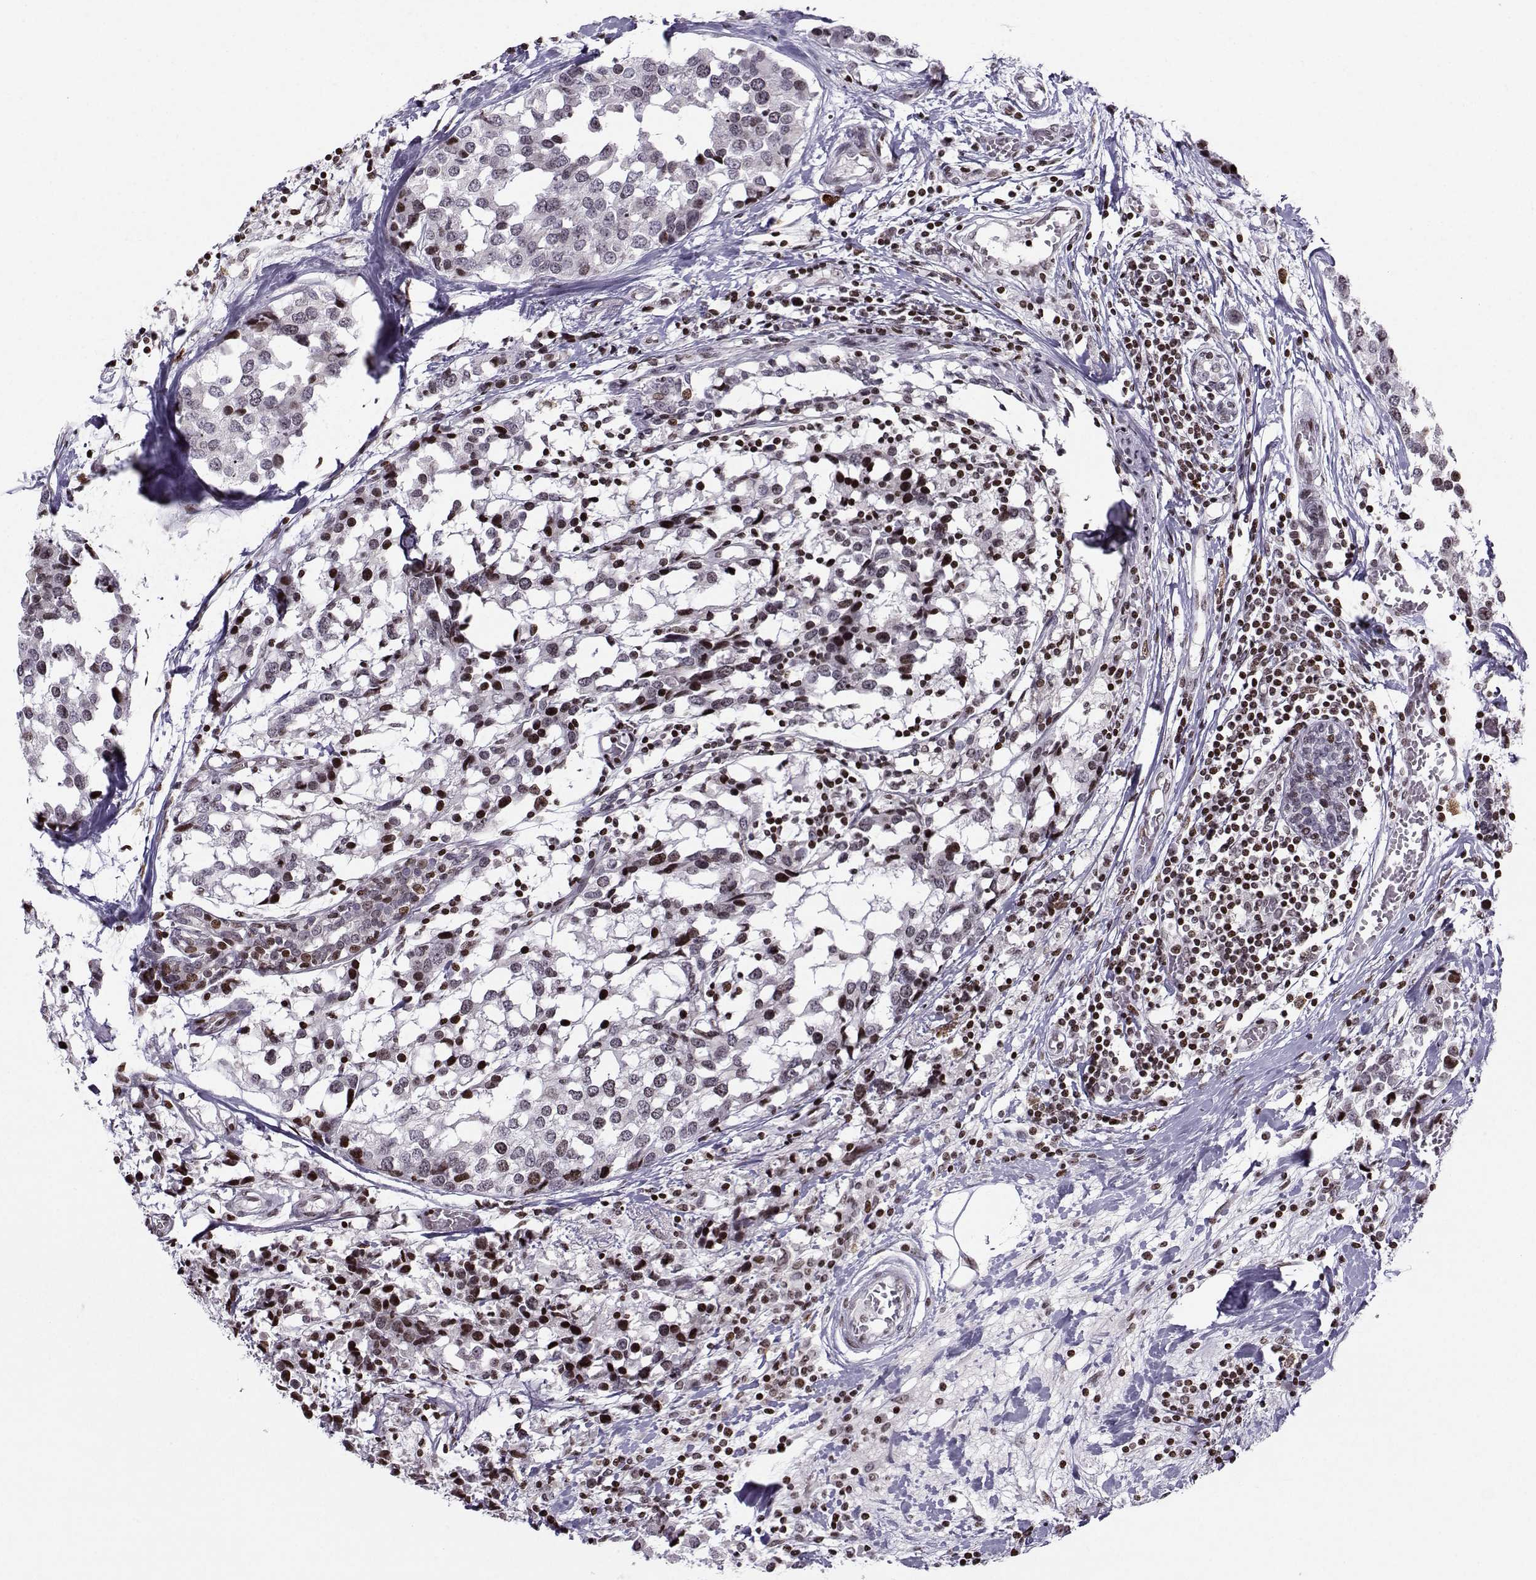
{"staining": {"intensity": "strong", "quantity": "<25%", "location": "nuclear"}, "tissue": "breast cancer", "cell_type": "Tumor cells", "image_type": "cancer", "snomed": [{"axis": "morphology", "description": "Lobular carcinoma"}, {"axis": "topography", "description": "Breast"}], "caption": "Lobular carcinoma (breast) was stained to show a protein in brown. There is medium levels of strong nuclear positivity in about <25% of tumor cells. (IHC, brightfield microscopy, high magnification).", "gene": "ZNF19", "patient": {"sex": "female", "age": 59}}